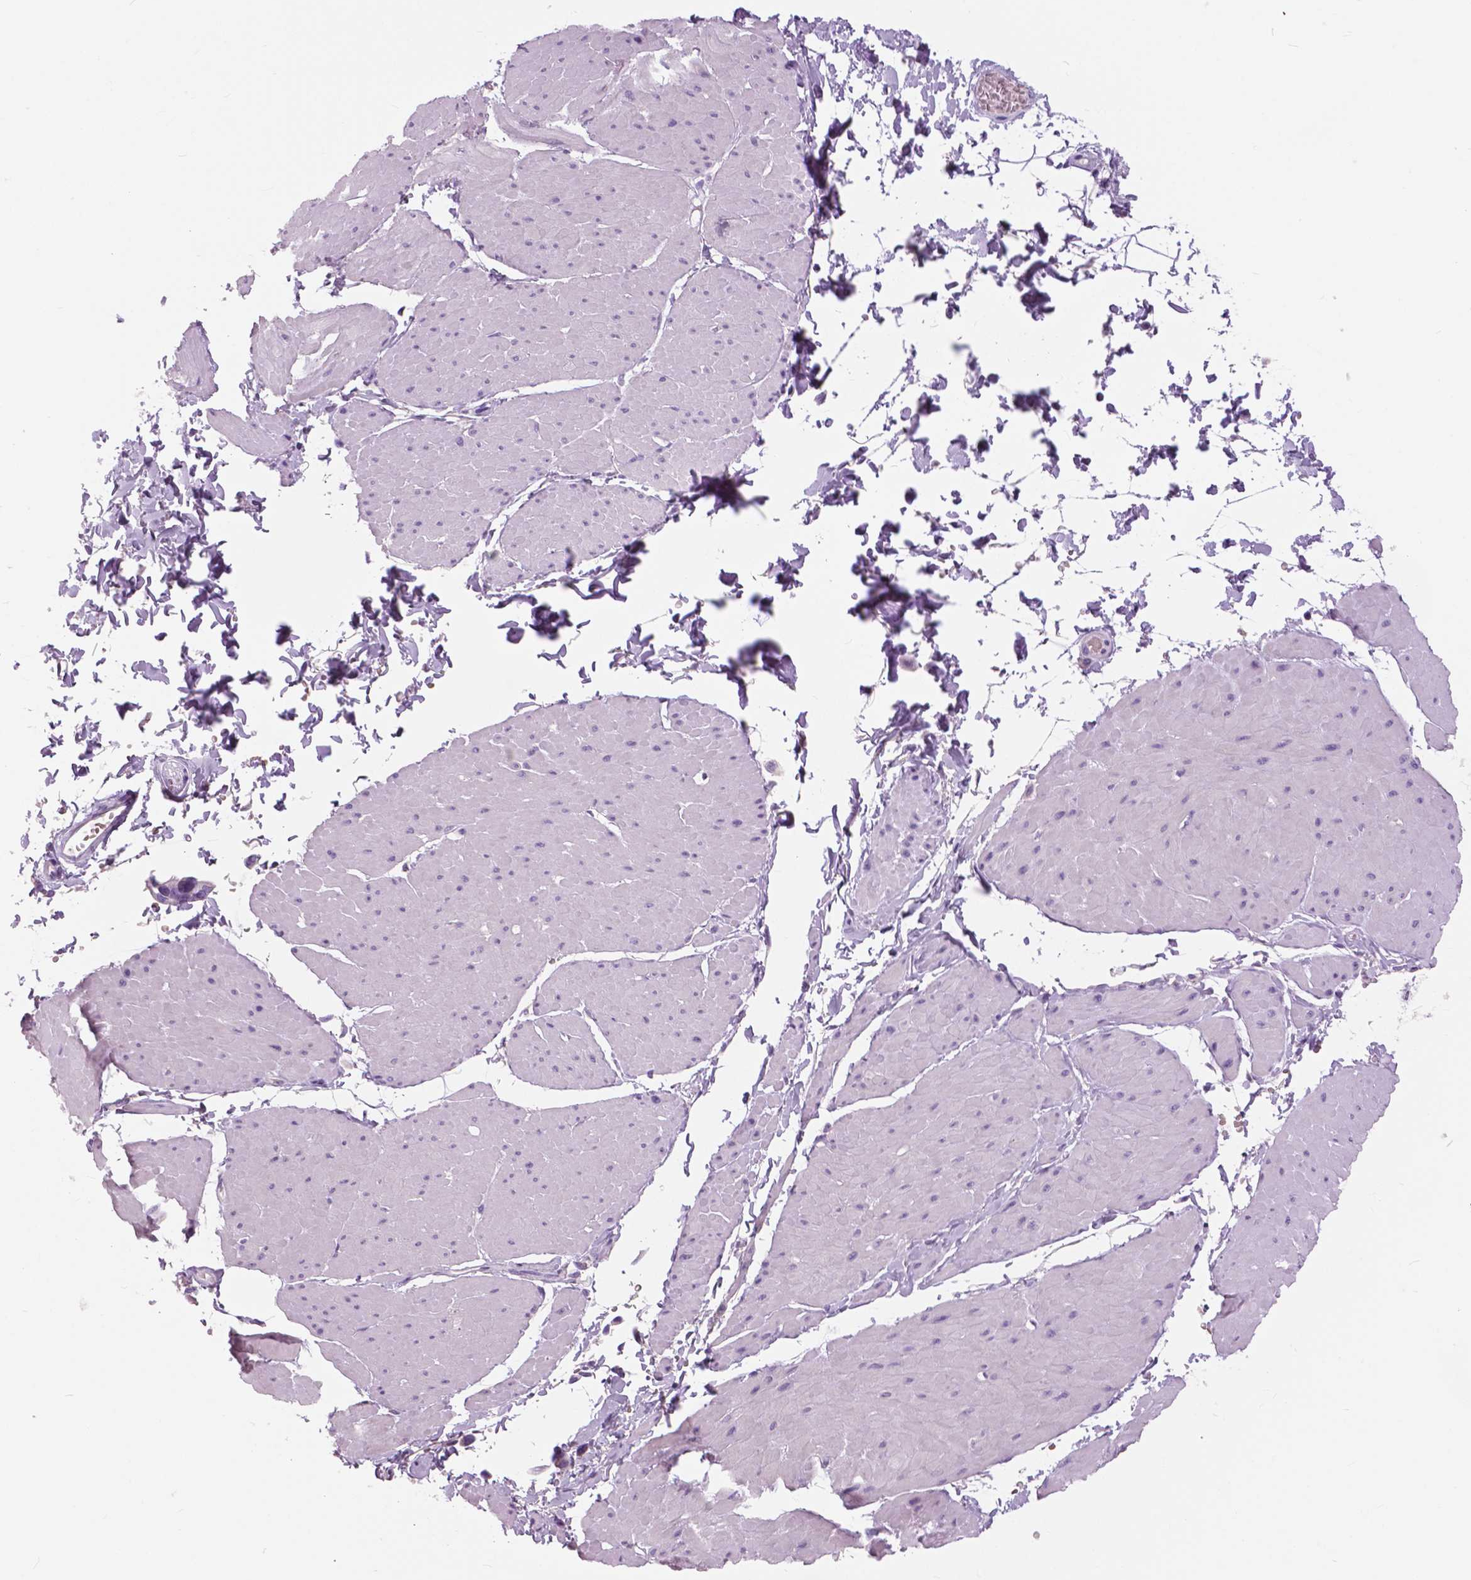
{"staining": {"intensity": "negative", "quantity": "none", "location": "none"}, "tissue": "adipose tissue", "cell_type": "Adipocytes", "image_type": "normal", "snomed": [{"axis": "morphology", "description": "Normal tissue, NOS"}, {"axis": "topography", "description": "Smooth muscle"}, {"axis": "topography", "description": "Peripheral nerve tissue"}], "caption": "Immunohistochemistry (IHC) histopathology image of normal adipose tissue stained for a protein (brown), which reveals no staining in adipocytes.", "gene": "SERPINI1", "patient": {"sex": "male", "age": 58}}